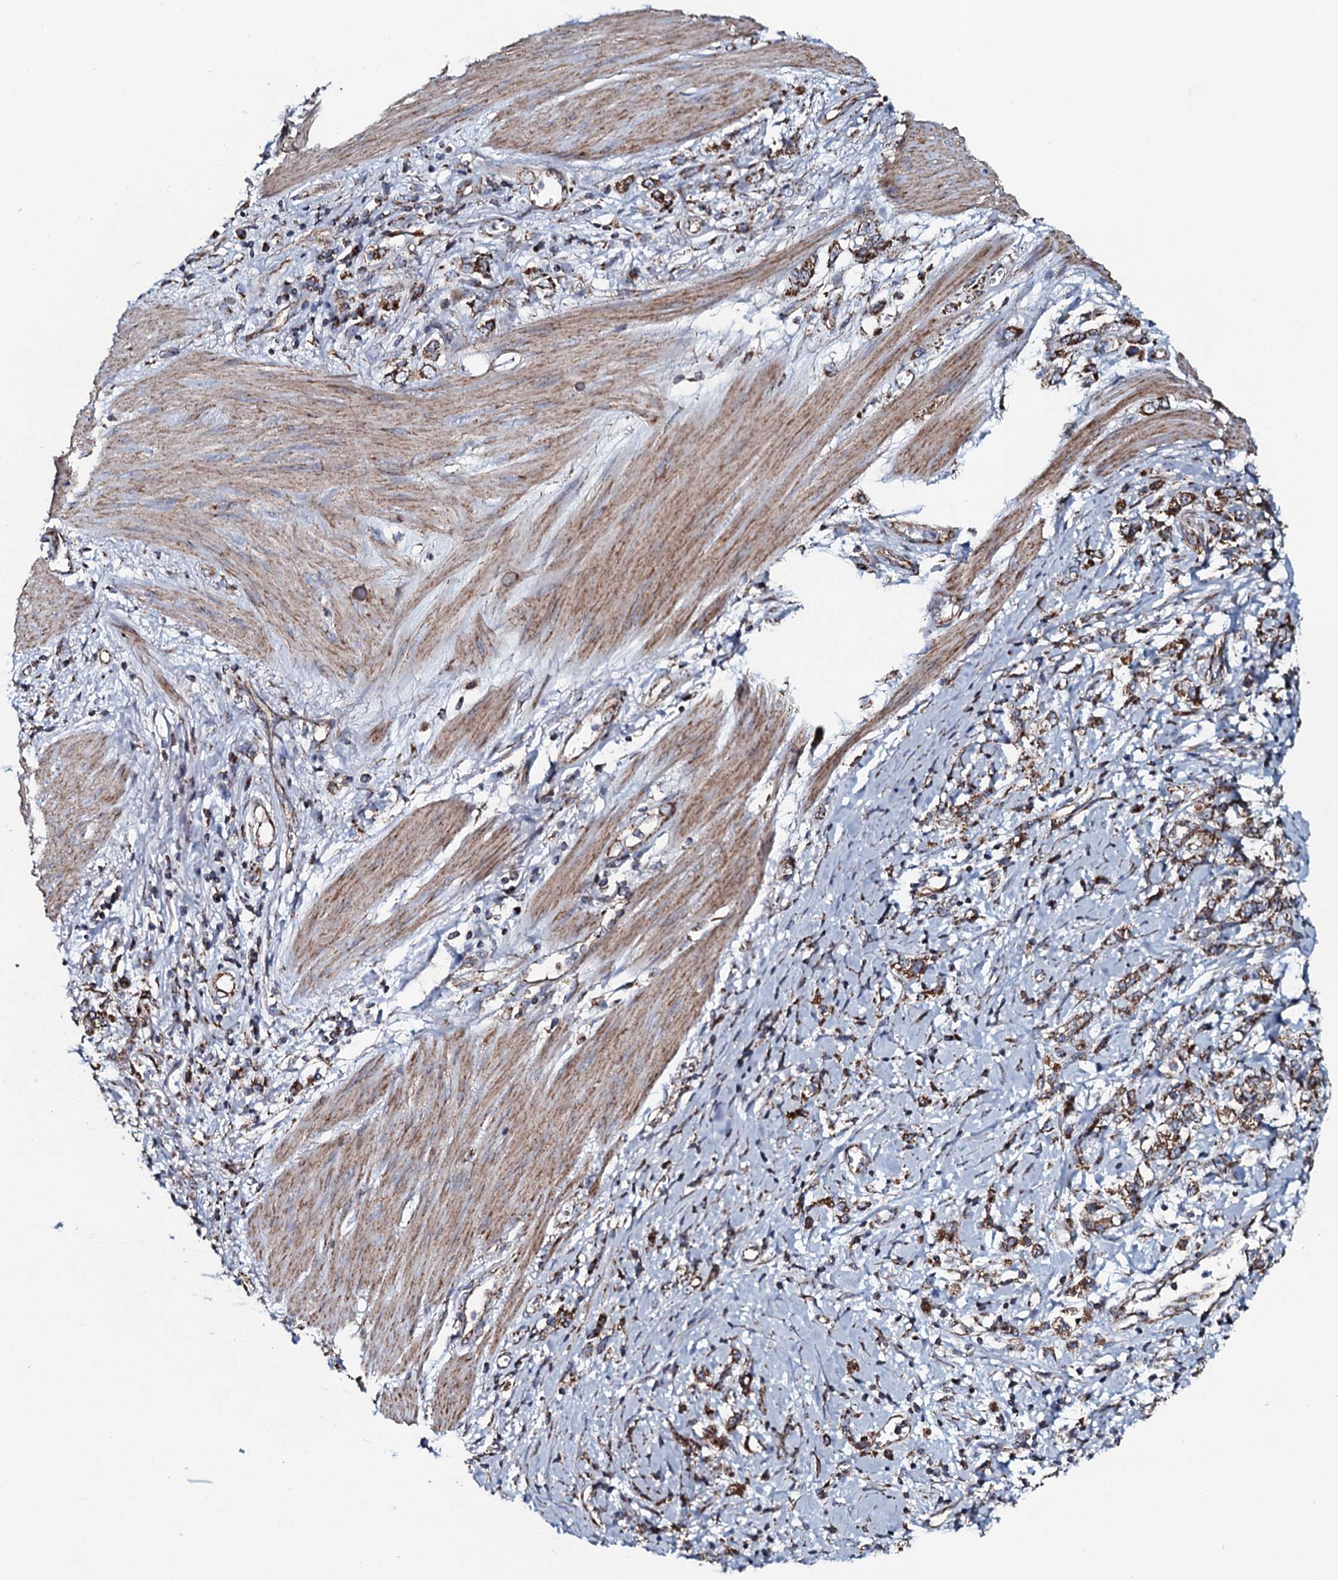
{"staining": {"intensity": "moderate", "quantity": ">75%", "location": "cytoplasmic/membranous"}, "tissue": "stomach cancer", "cell_type": "Tumor cells", "image_type": "cancer", "snomed": [{"axis": "morphology", "description": "Adenocarcinoma, NOS"}, {"axis": "topography", "description": "Stomach"}], "caption": "A brown stain highlights moderate cytoplasmic/membranous expression of a protein in adenocarcinoma (stomach) tumor cells.", "gene": "EVC2", "patient": {"sex": "female", "age": 76}}